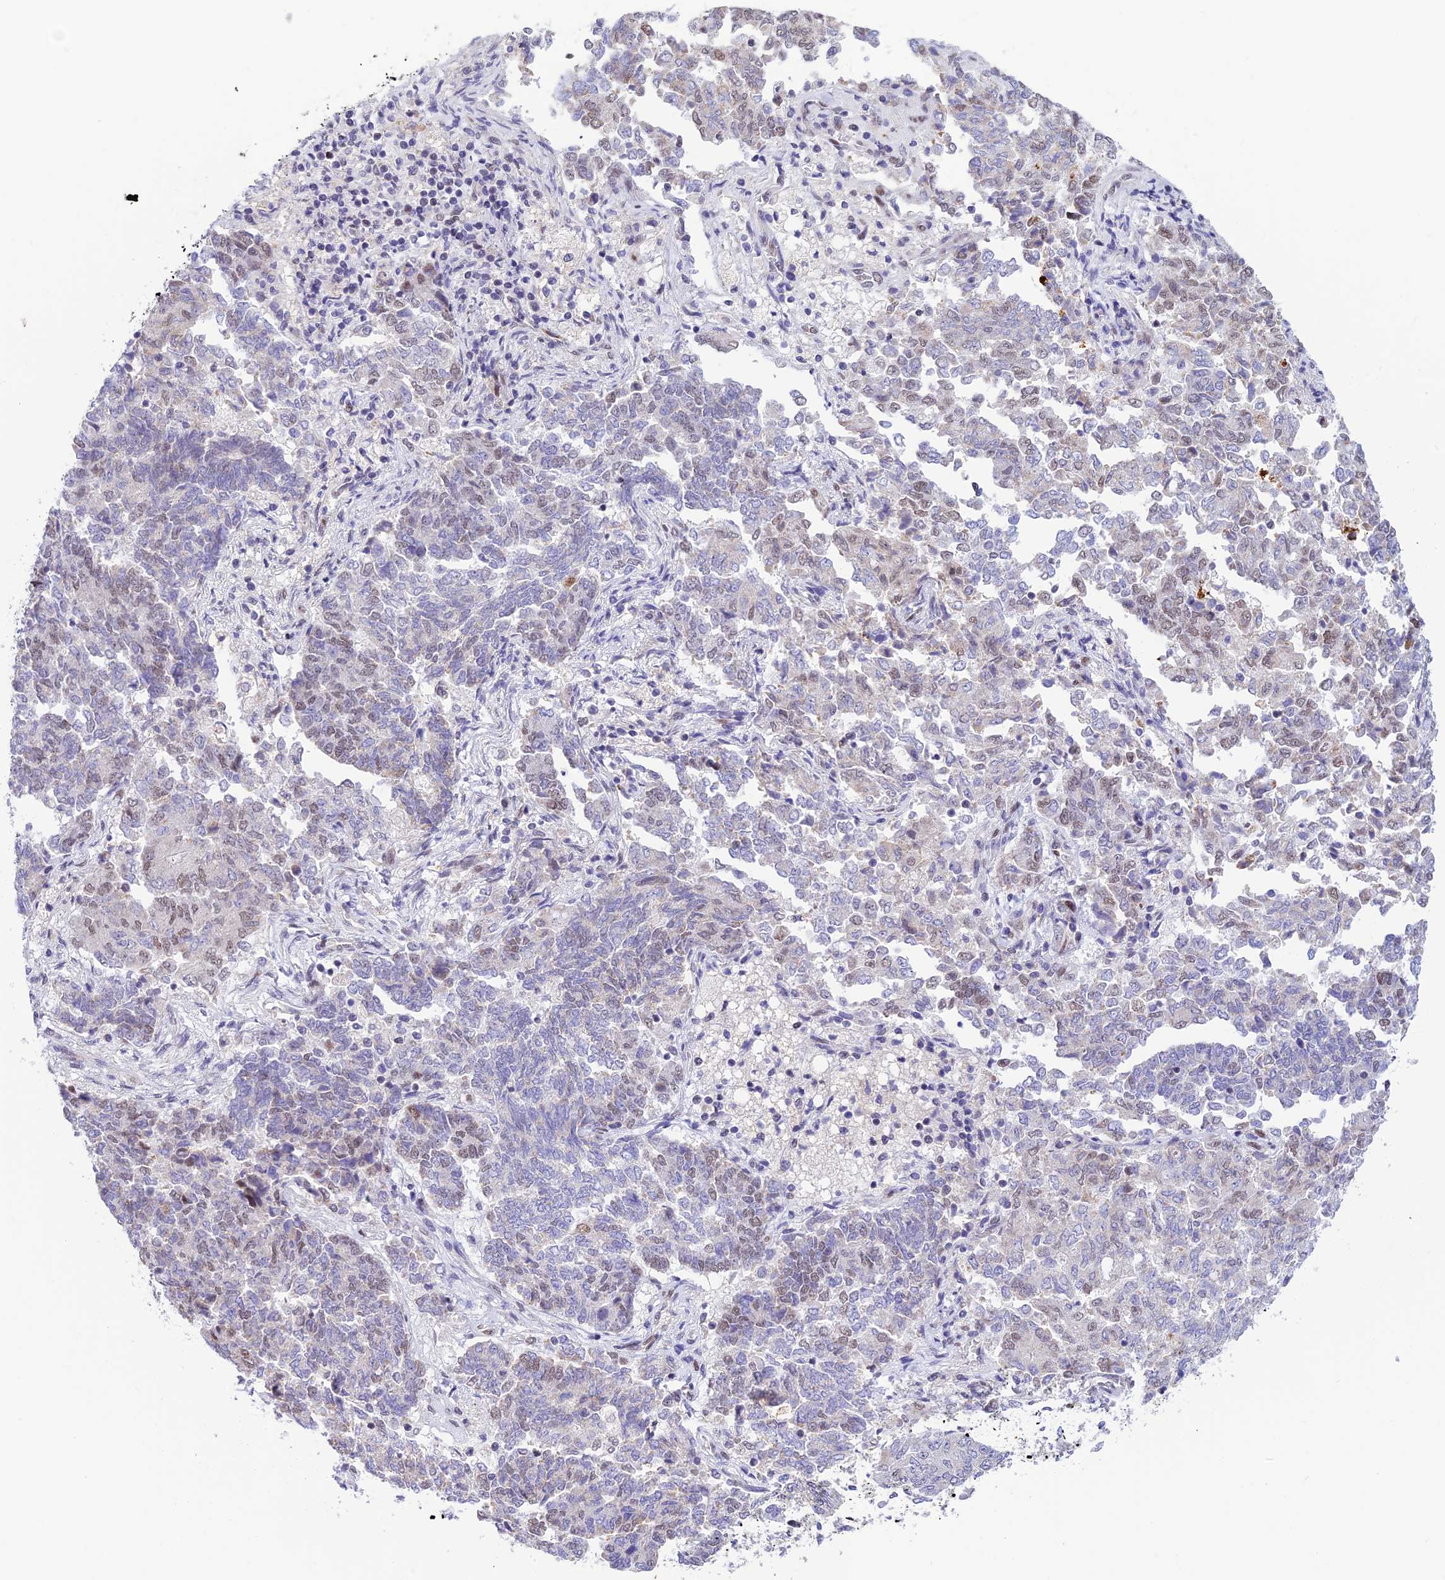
{"staining": {"intensity": "weak", "quantity": "<25%", "location": "nuclear"}, "tissue": "endometrial cancer", "cell_type": "Tumor cells", "image_type": "cancer", "snomed": [{"axis": "morphology", "description": "Adenocarcinoma, NOS"}, {"axis": "topography", "description": "Endometrium"}], "caption": "IHC micrograph of neoplastic tissue: endometrial adenocarcinoma stained with DAB (3,3'-diaminobenzidine) exhibits no significant protein staining in tumor cells.", "gene": "WDR55", "patient": {"sex": "female", "age": 80}}